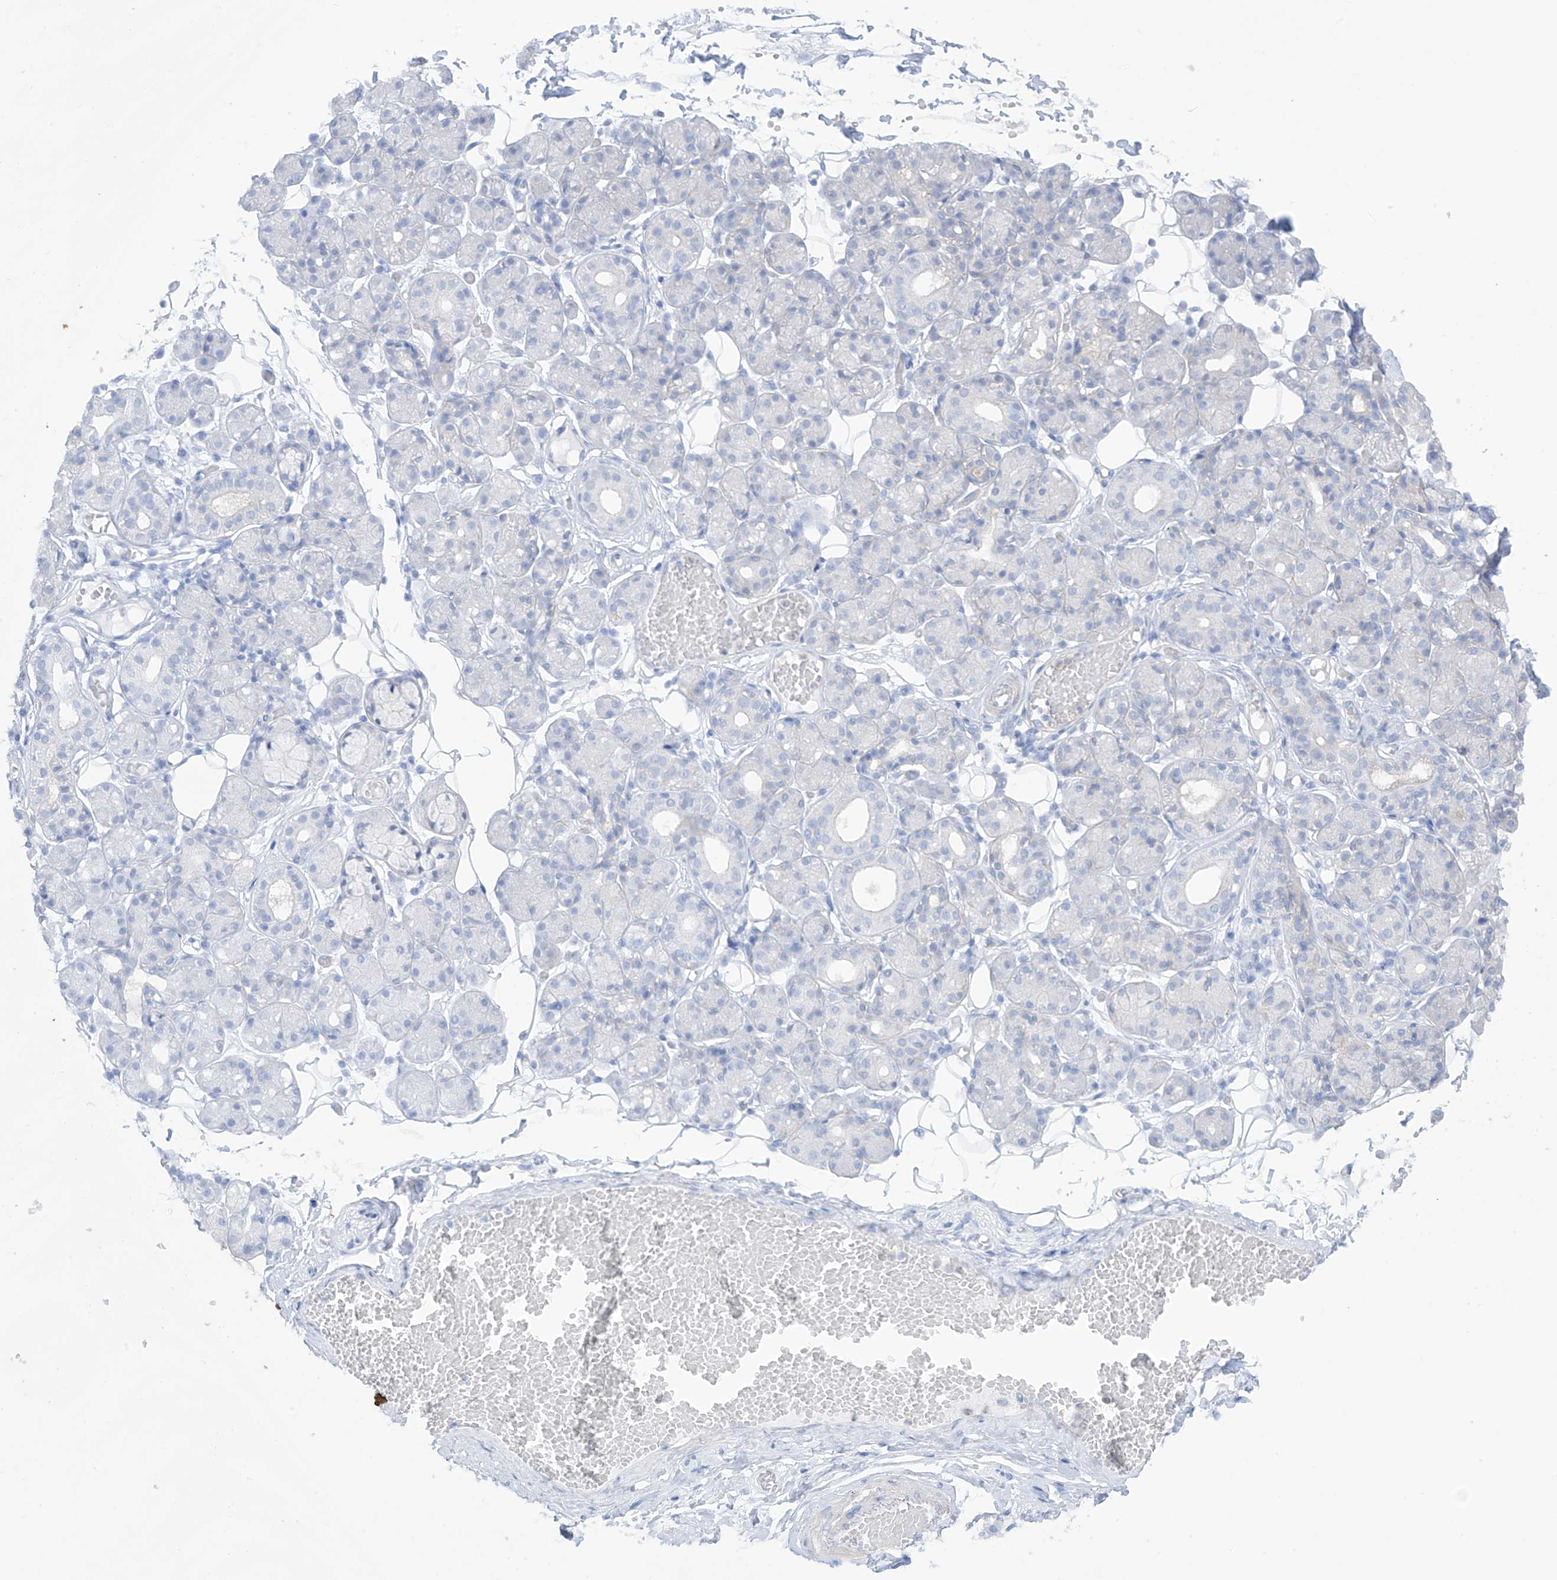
{"staining": {"intensity": "negative", "quantity": "none", "location": "none"}, "tissue": "salivary gland", "cell_type": "Glandular cells", "image_type": "normal", "snomed": [{"axis": "morphology", "description": "Normal tissue, NOS"}, {"axis": "topography", "description": "Salivary gland"}], "caption": "Immunohistochemical staining of normal human salivary gland shows no significant positivity in glandular cells.", "gene": "TRMU", "patient": {"sex": "male", "age": 63}}